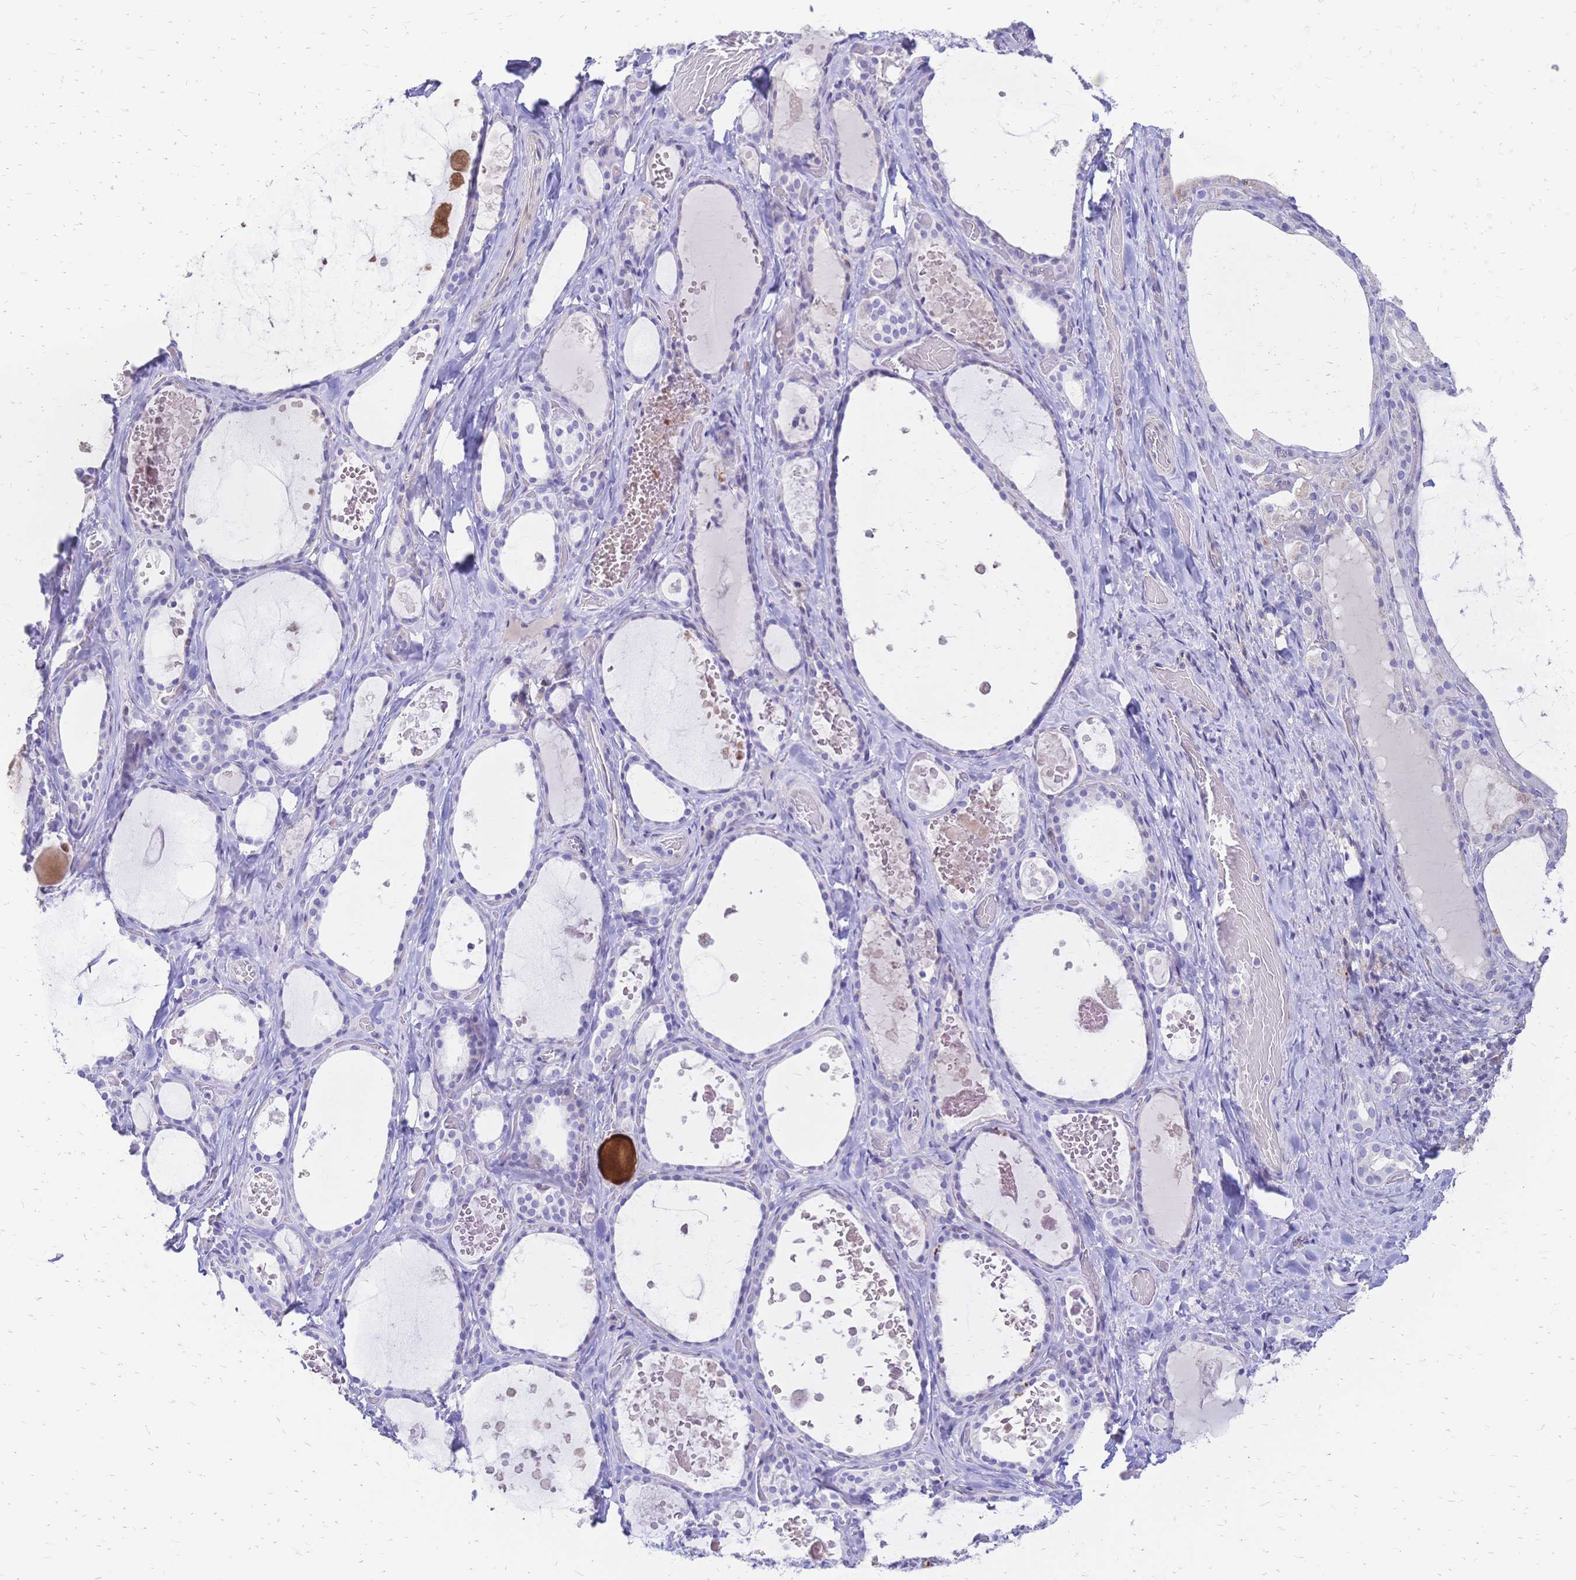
{"staining": {"intensity": "negative", "quantity": "none", "location": "none"}, "tissue": "thyroid gland", "cell_type": "Glandular cells", "image_type": "normal", "snomed": [{"axis": "morphology", "description": "Normal tissue, NOS"}, {"axis": "topography", "description": "Thyroid gland"}], "caption": "Immunohistochemistry histopathology image of unremarkable thyroid gland: thyroid gland stained with DAB (3,3'-diaminobenzidine) displays no significant protein expression in glandular cells.", "gene": "IL2RA", "patient": {"sex": "female", "age": 56}}